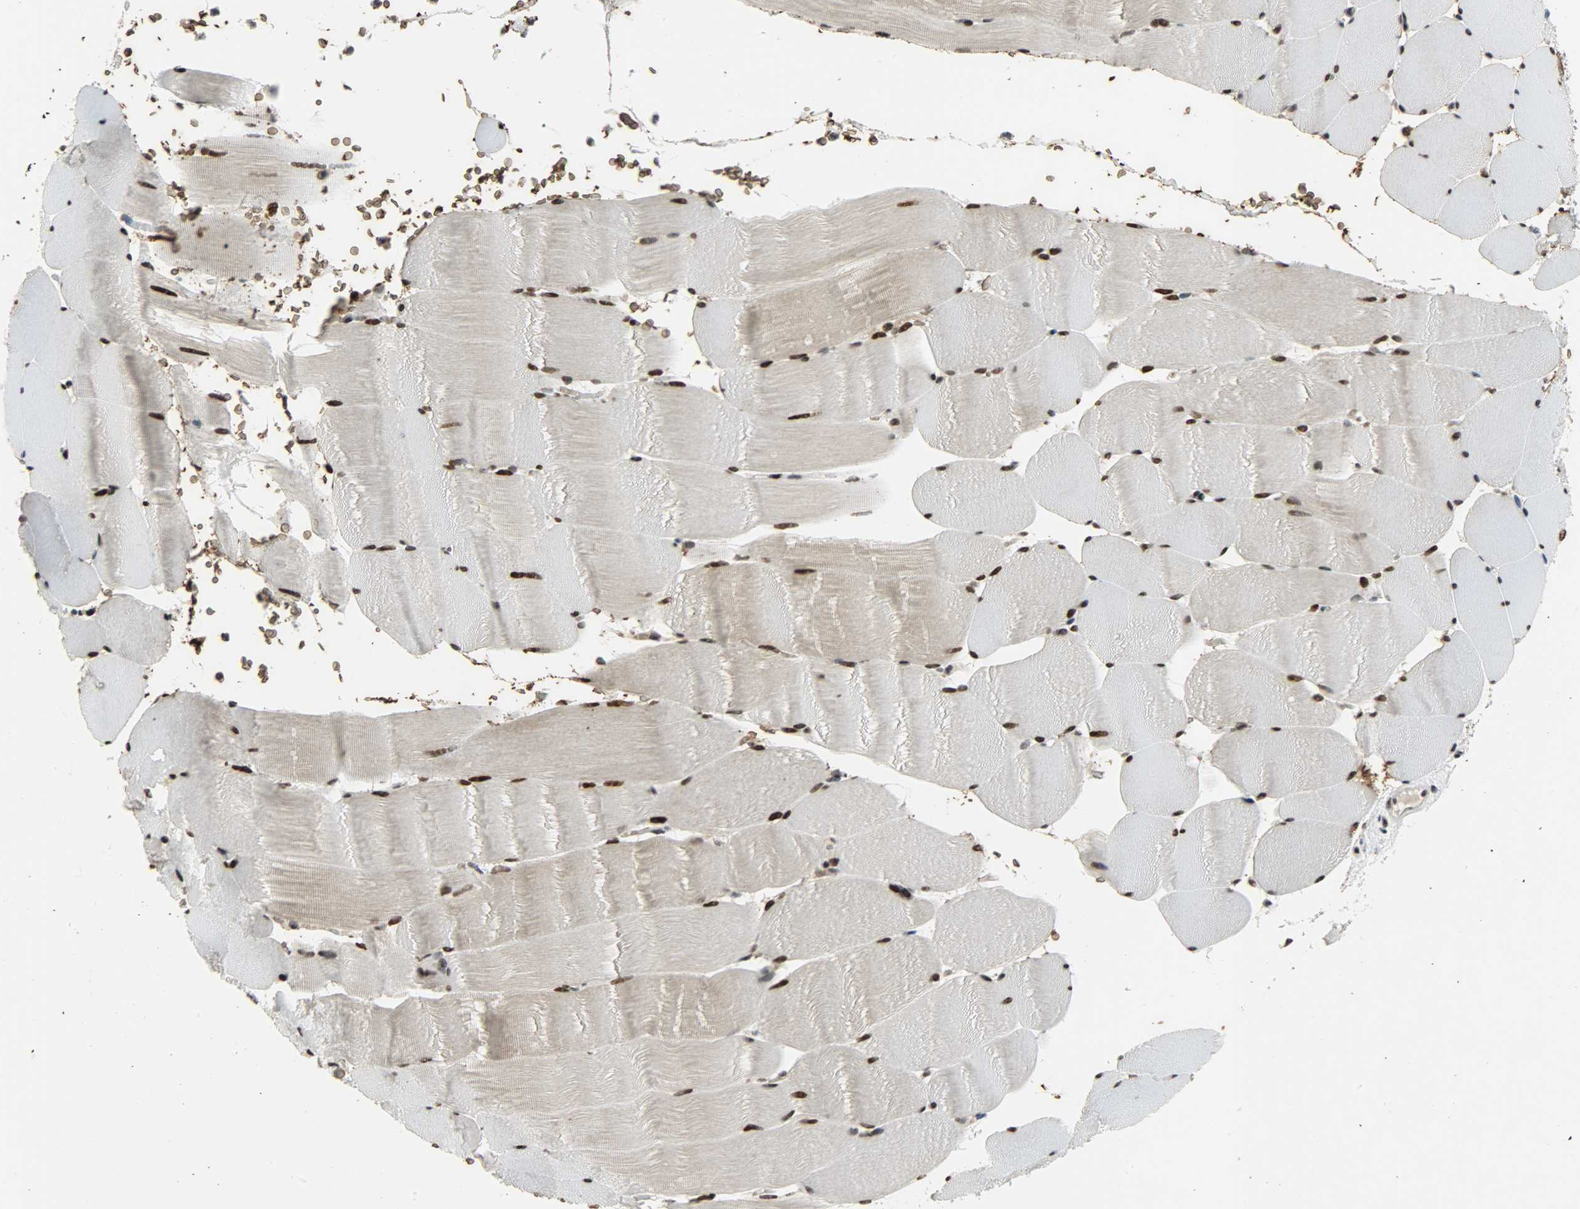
{"staining": {"intensity": "strong", "quantity": ">75%", "location": "cytoplasmic/membranous,nuclear"}, "tissue": "skeletal muscle", "cell_type": "Myocytes", "image_type": "normal", "snomed": [{"axis": "morphology", "description": "Normal tissue, NOS"}, {"axis": "topography", "description": "Skeletal muscle"}], "caption": "Strong cytoplasmic/membranous,nuclear expression is seen in approximately >75% of myocytes in benign skeletal muscle. Using DAB (3,3'-diaminobenzidine) (brown) and hematoxylin (blue) stains, captured at high magnification using brightfield microscopy.", "gene": "SNAI1", "patient": {"sex": "male", "age": 62}}